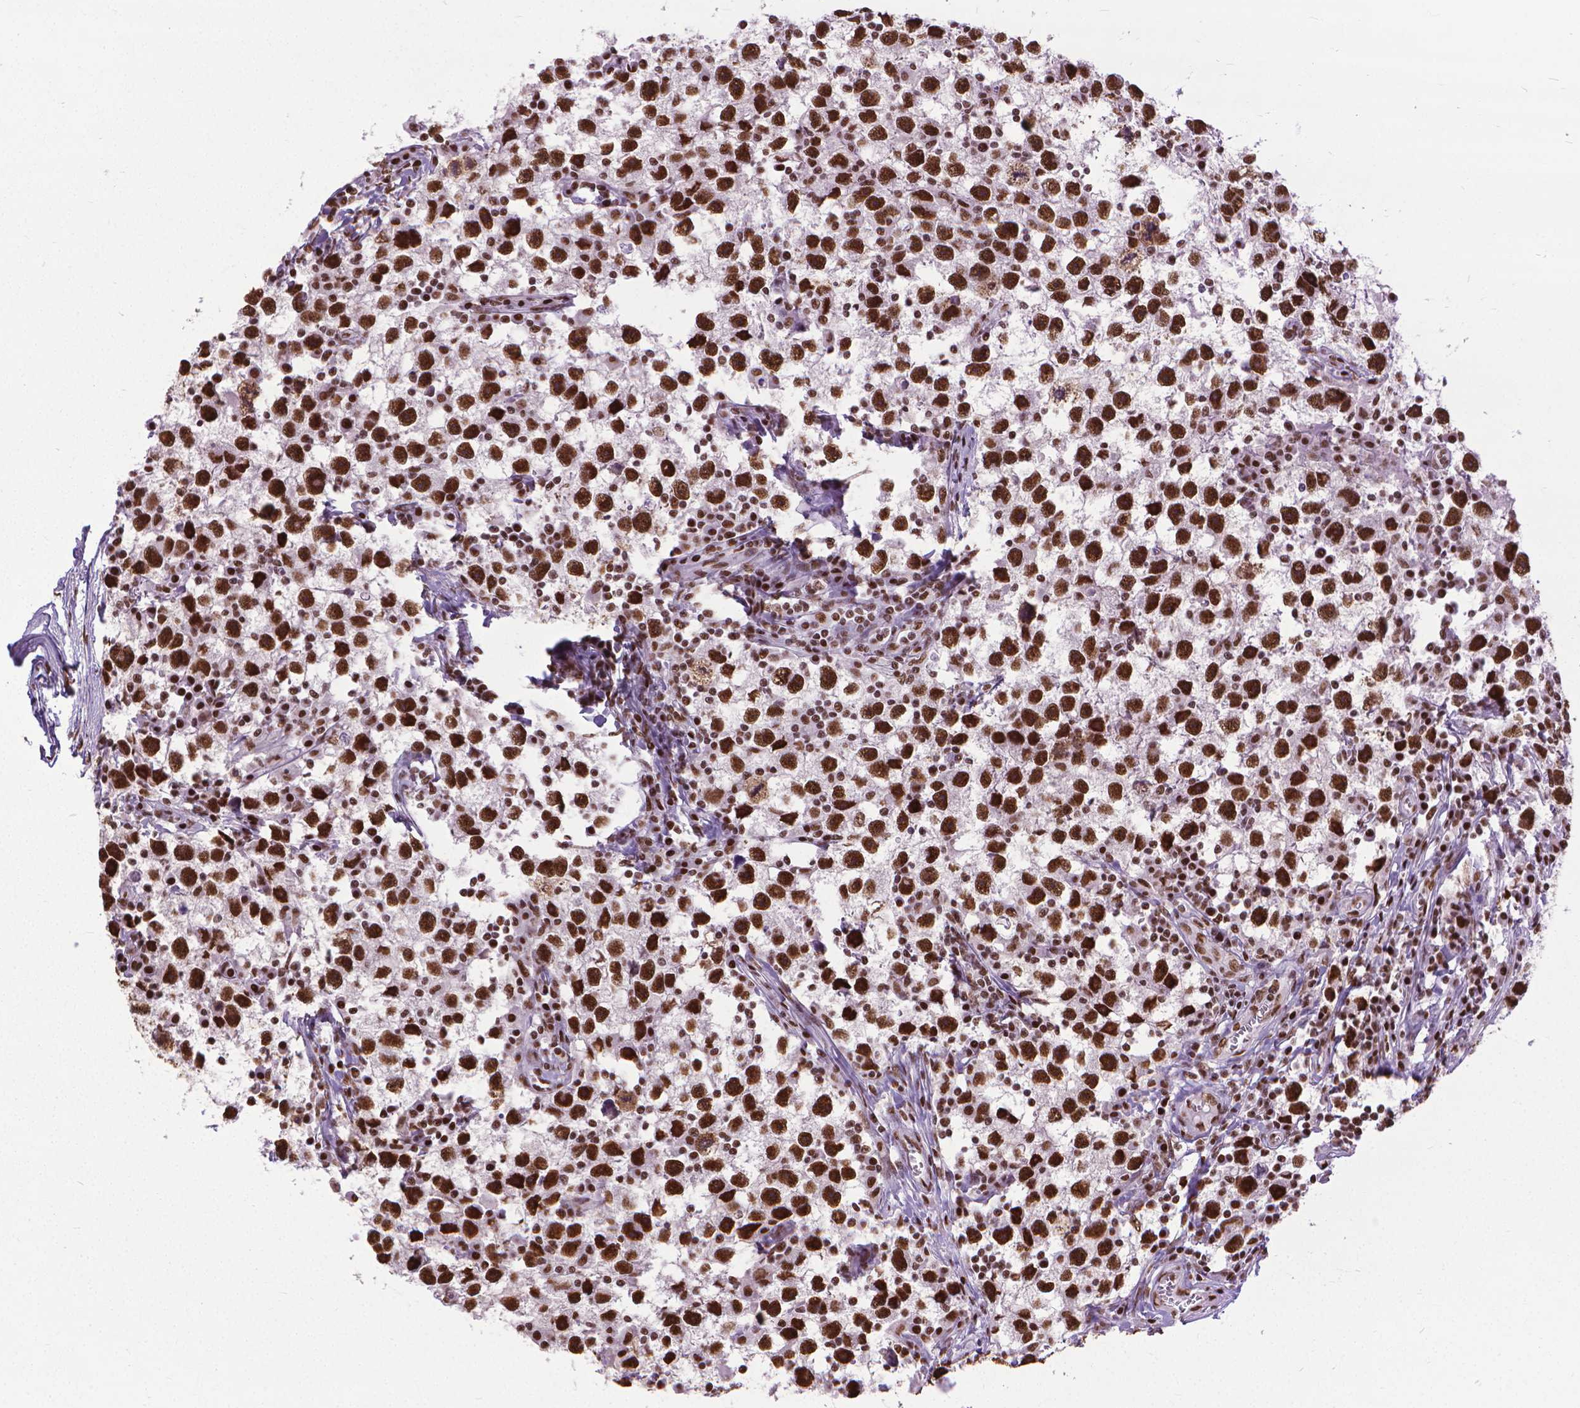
{"staining": {"intensity": "strong", "quantity": ">75%", "location": "nuclear"}, "tissue": "testis cancer", "cell_type": "Tumor cells", "image_type": "cancer", "snomed": [{"axis": "morphology", "description": "Seminoma, NOS"}, {"axis": "topography", "description": "Testis"}], "caption": "IHC micrograph of neoplastic tissue: human seminoma (testis) stained using immunohistochemistry reveals high levels of strong protein expression localized specifically in the nuclear of tumor cells, appearing as a nuclear brown color.", "gene": "AKAP8", "patient": {"sex": "male", "age": 30}}